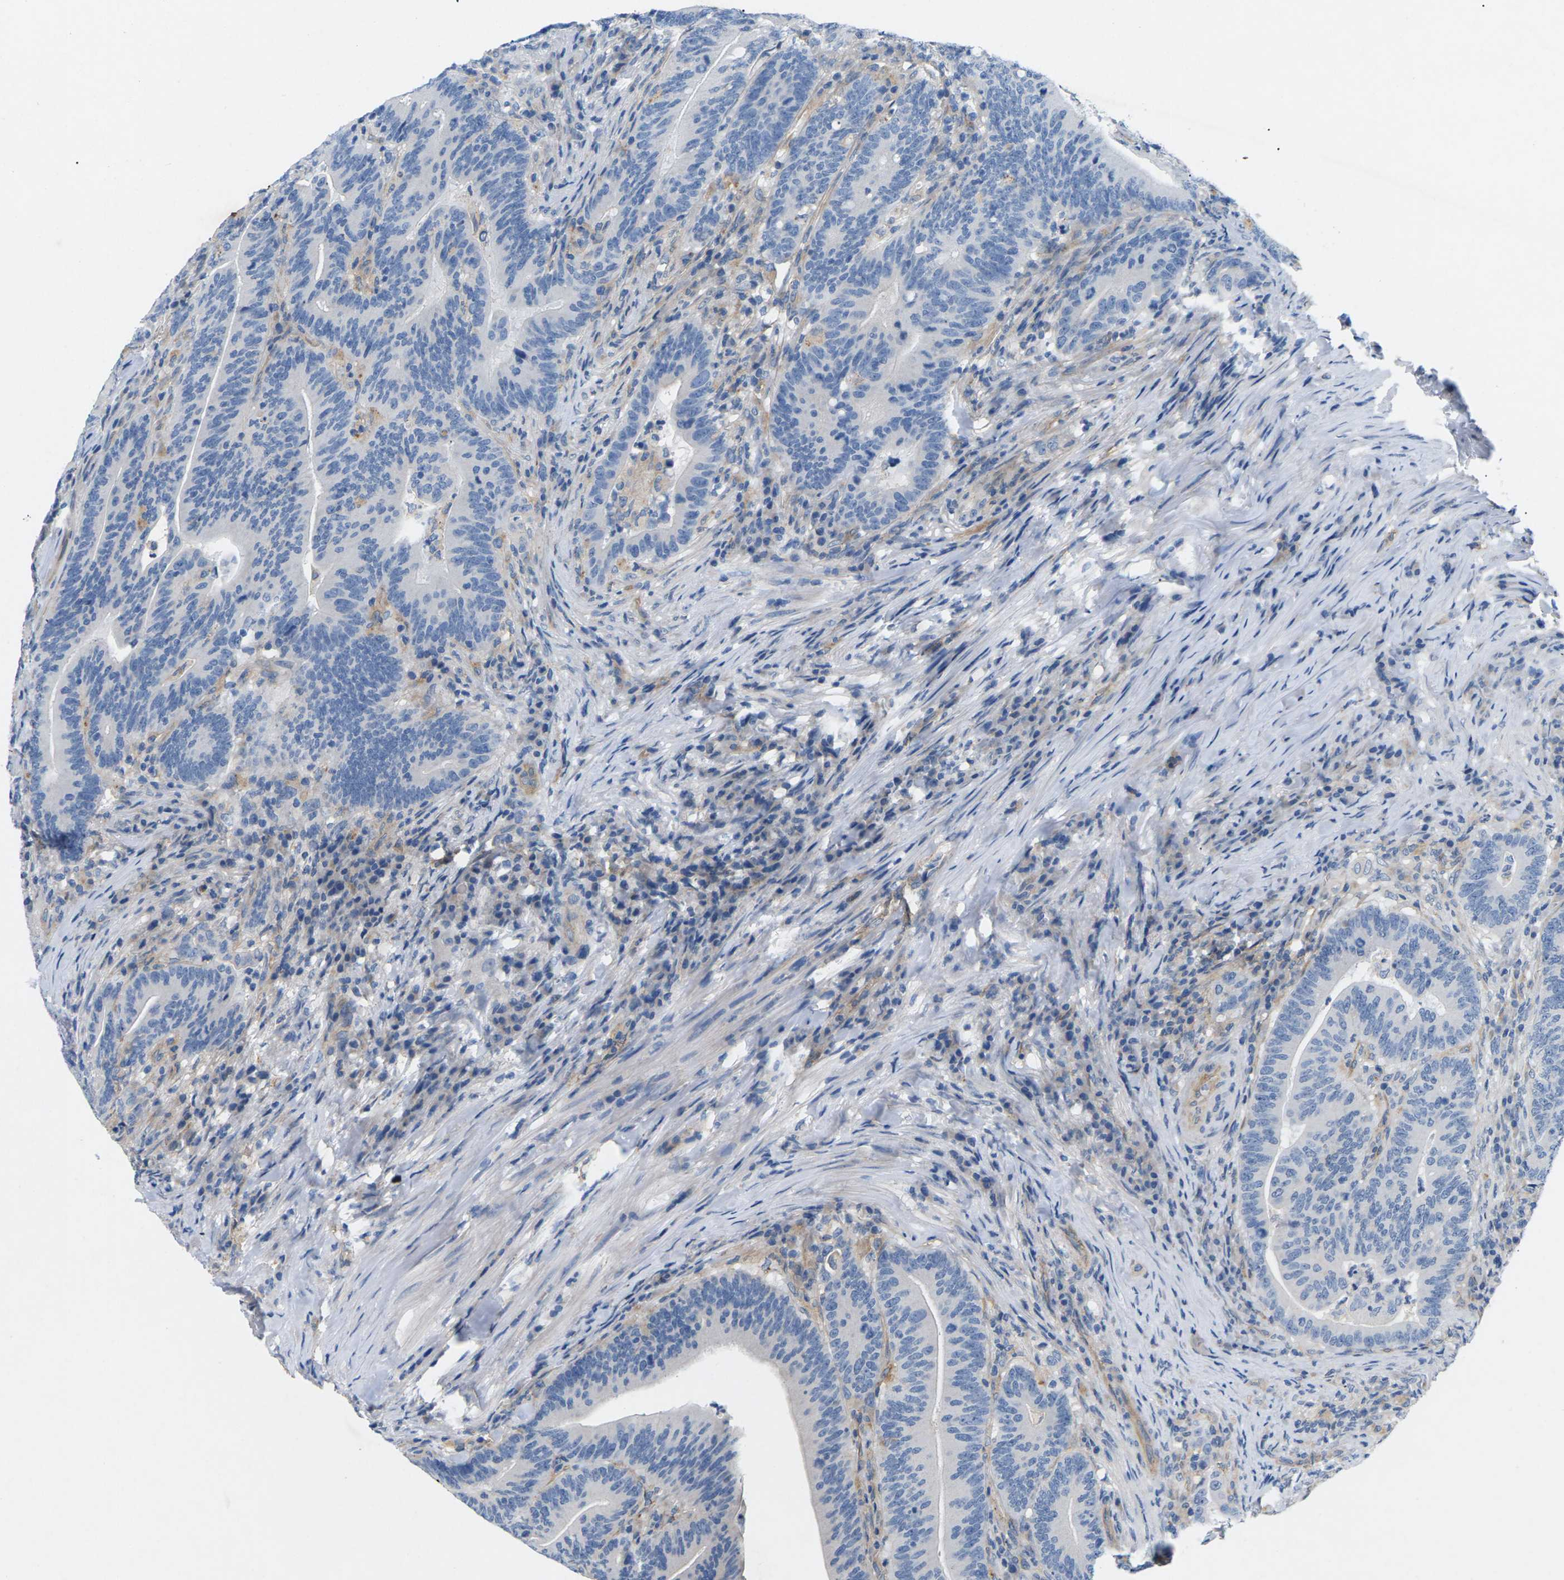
{"staining": {"intensity": "negative", "quantity": "none", "location": "none"}, "tissue": "colorectal cancer", "cell_type": "Tumor cells", "image_type": "cancer", "snomed": [{"axis": "morphology", "description": "Normal tissue, NOS"}, {"axis": "morphology", "description": "Adenocarcinoma, NOS"}, {"axis": "topography", "description": "Colon"}], "caption": "IHC micrograph of neoplastic tissue: colorectal cancer (adenocarcinoma) stained with DAB (3,3'-diaminobenzidine) reveals no significant protein expression in tumor cells.", "gene": "ITGA5", "patient": {"sex": "female", "age": 66}}